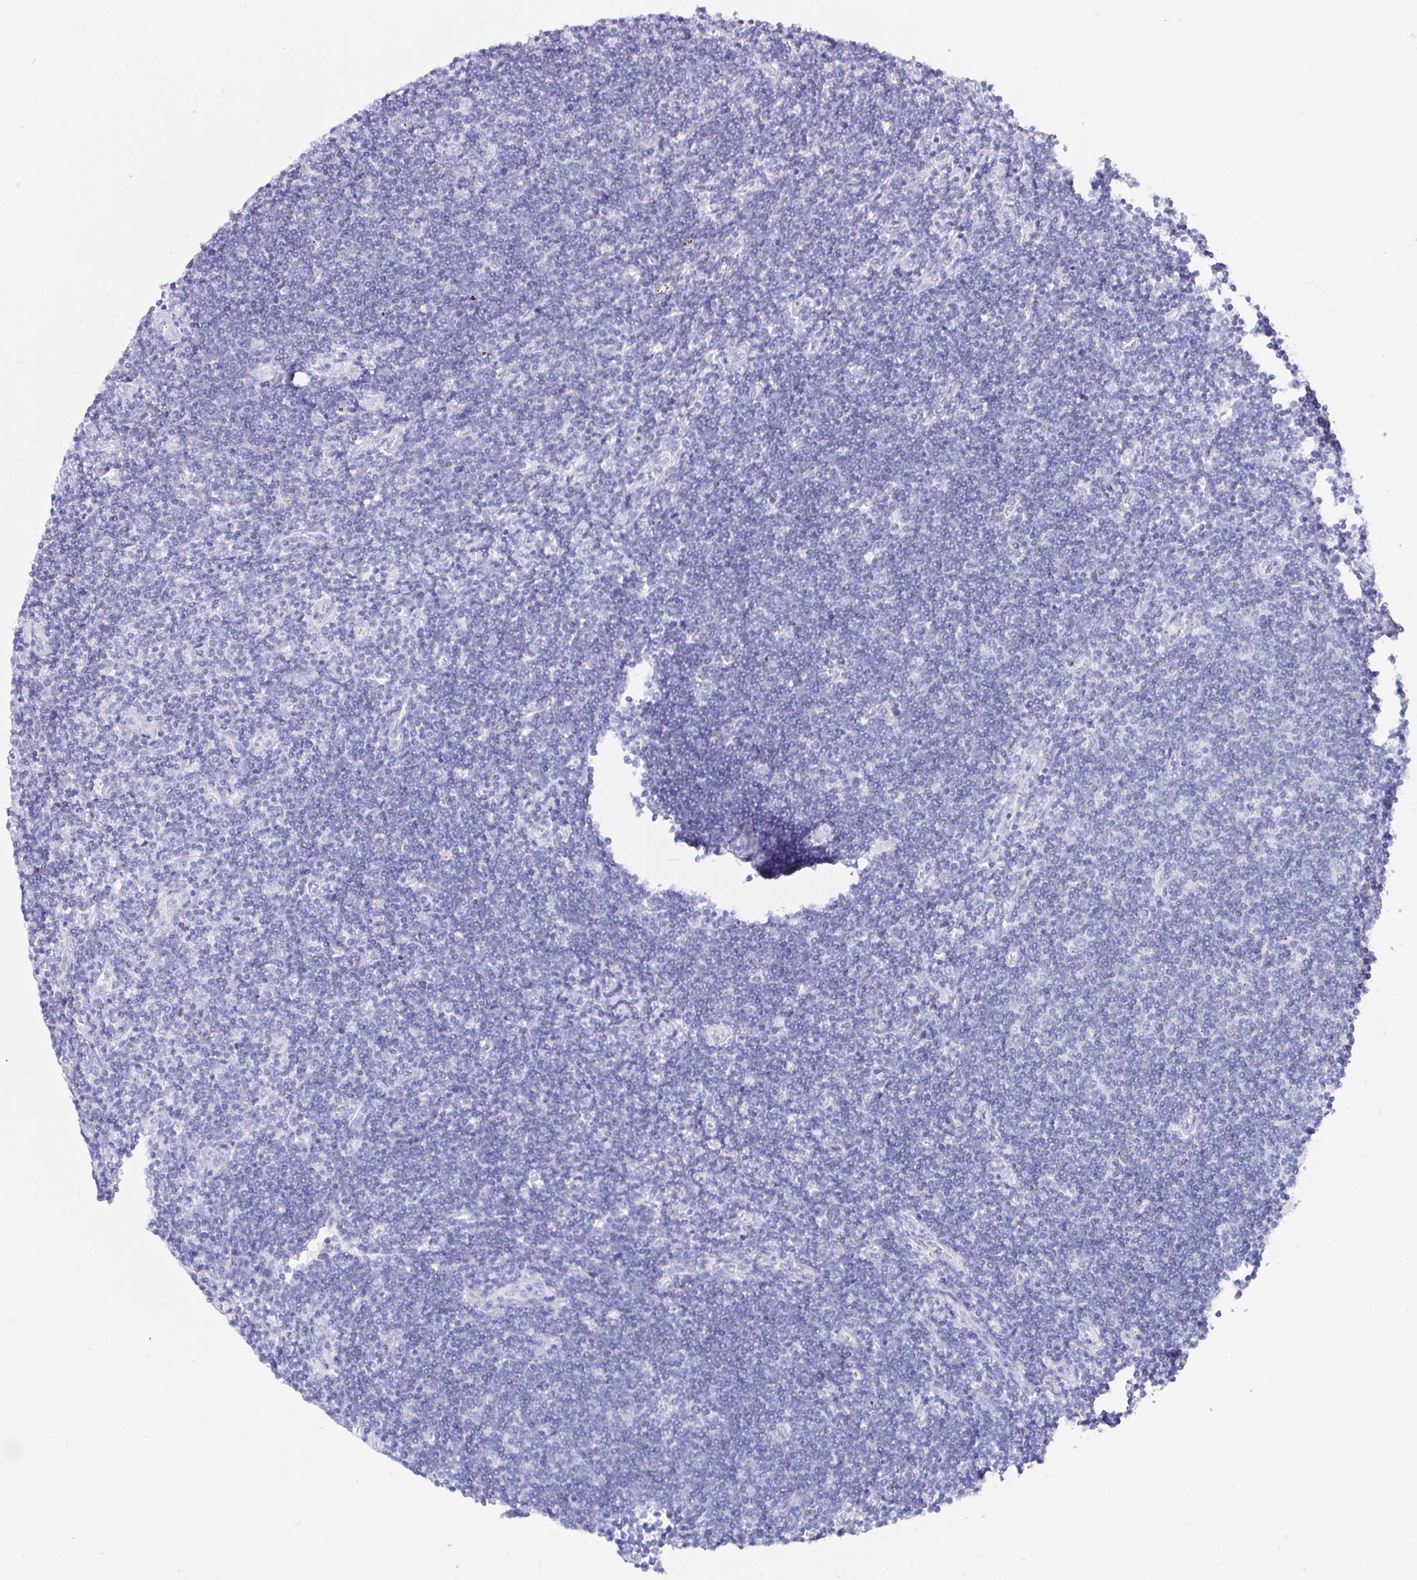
{"staining": {"intensity": "negative", "quantity": "none", "location": "none"}, "tissue": "lymphoma", "cell_type": "Tumor cells", "image_type": "cancer", "snomed": [{"axis": "morphology", "description": "Hodgkin's disease, NOS"}, {"axis": "topography", "description": "Lymph node"}], "caption": "Tumor cells show no significant protein staining in Hodgkin's disease.", "gene": "EZHIP", "patient": {"sex": "male", "age": 40}}